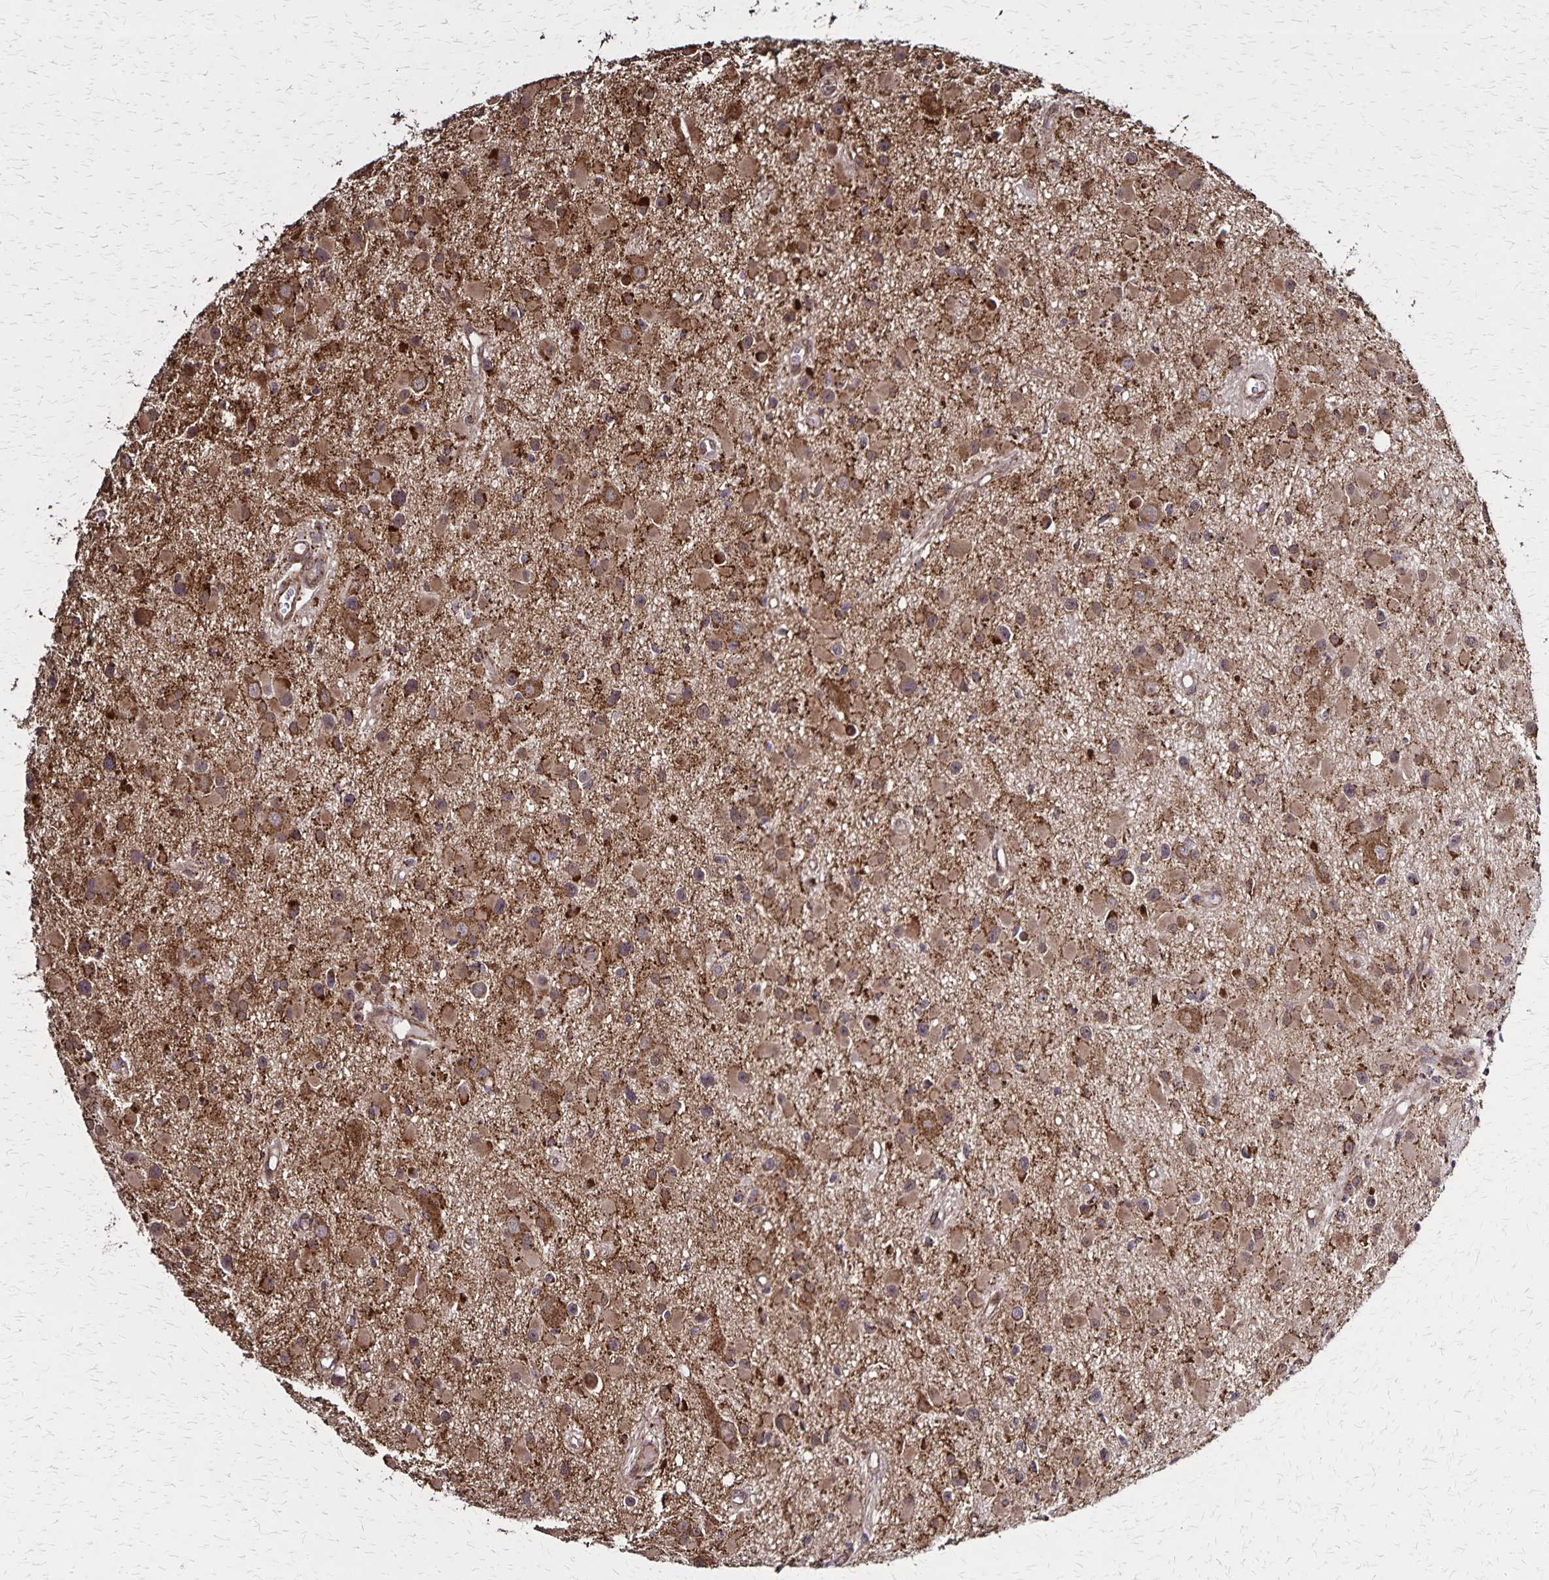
{"staining": {"intensity": "moderate", "quantity": ">75%", "location": "cytoplasmic/membranous"}, "tissue": "glioma", "cell_type": "Tumor cells", "image_type": "cancer", "snomed": [{"axis": "morphology", "description": "Glioma, malignant, High grade"}, {"axis": "topography", "description": "Brain"}], "caption": "Immunohistochemistry of glioma demonstrates medium levels of moderate cytoplasmic/membranous positivity in about >75% of tumor cells.", "gene": "NFS1", "patient": {"sex": "male", "age": 54}}